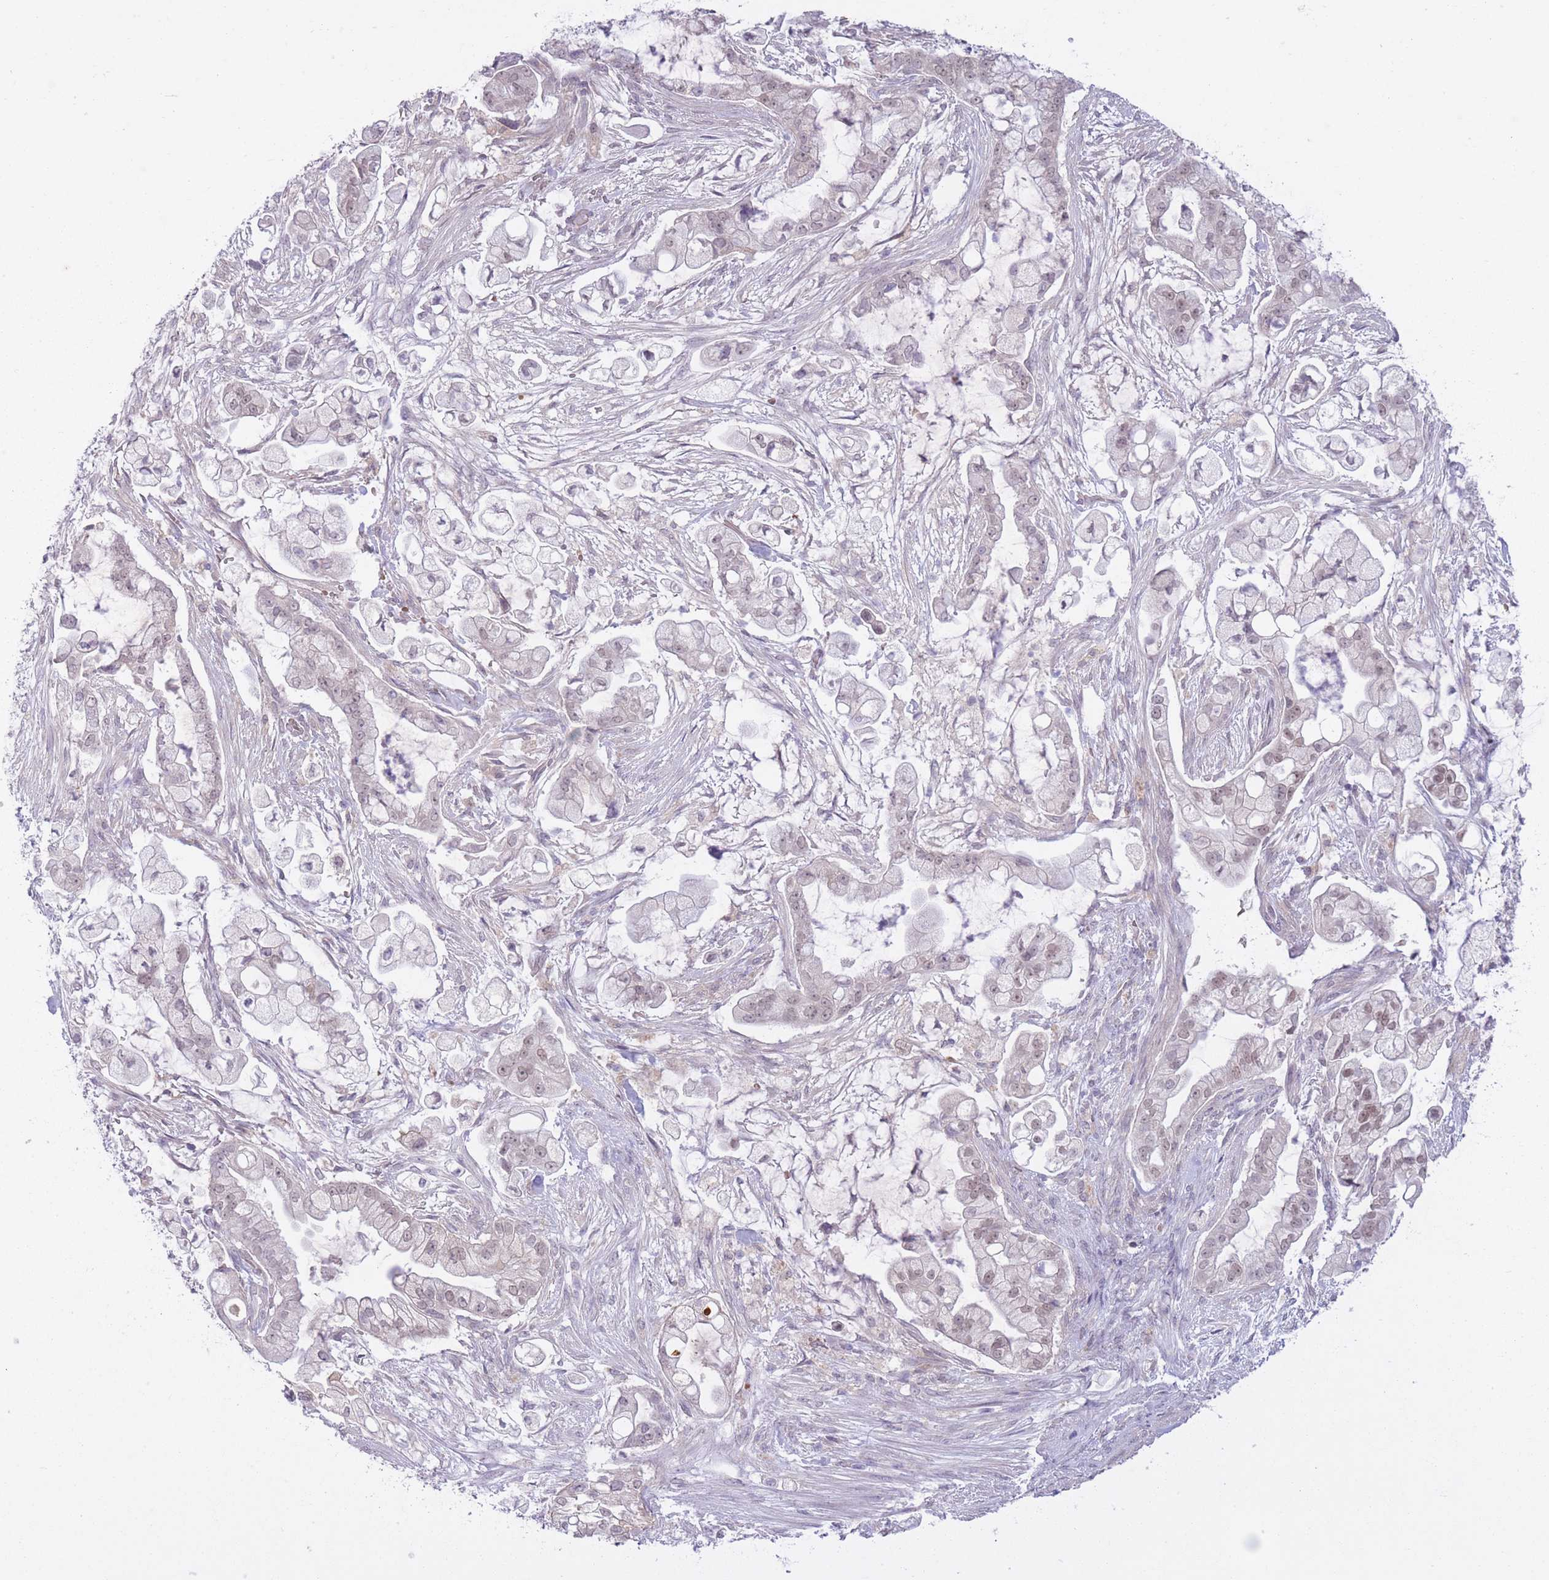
{"staining": {"intensity": "weak", "quantity": "<25%", "location": "nuclear"}, "tissue": "pancreatic cancer", "cell_type": "Tumor cells", "image_type": "cancer", "snomed": [{"axis": "morphology", "description": "Adenocarcinoma, NOS"}, {"axis": "topography", "description": "Pancreas"}], "caption": "IHC image of pancreatic cancer stained for a protein (brown), which reveals no positivity in tumor cells.", "gene": "ARPIN", "patient": {"sex": "female", "age": 69}}